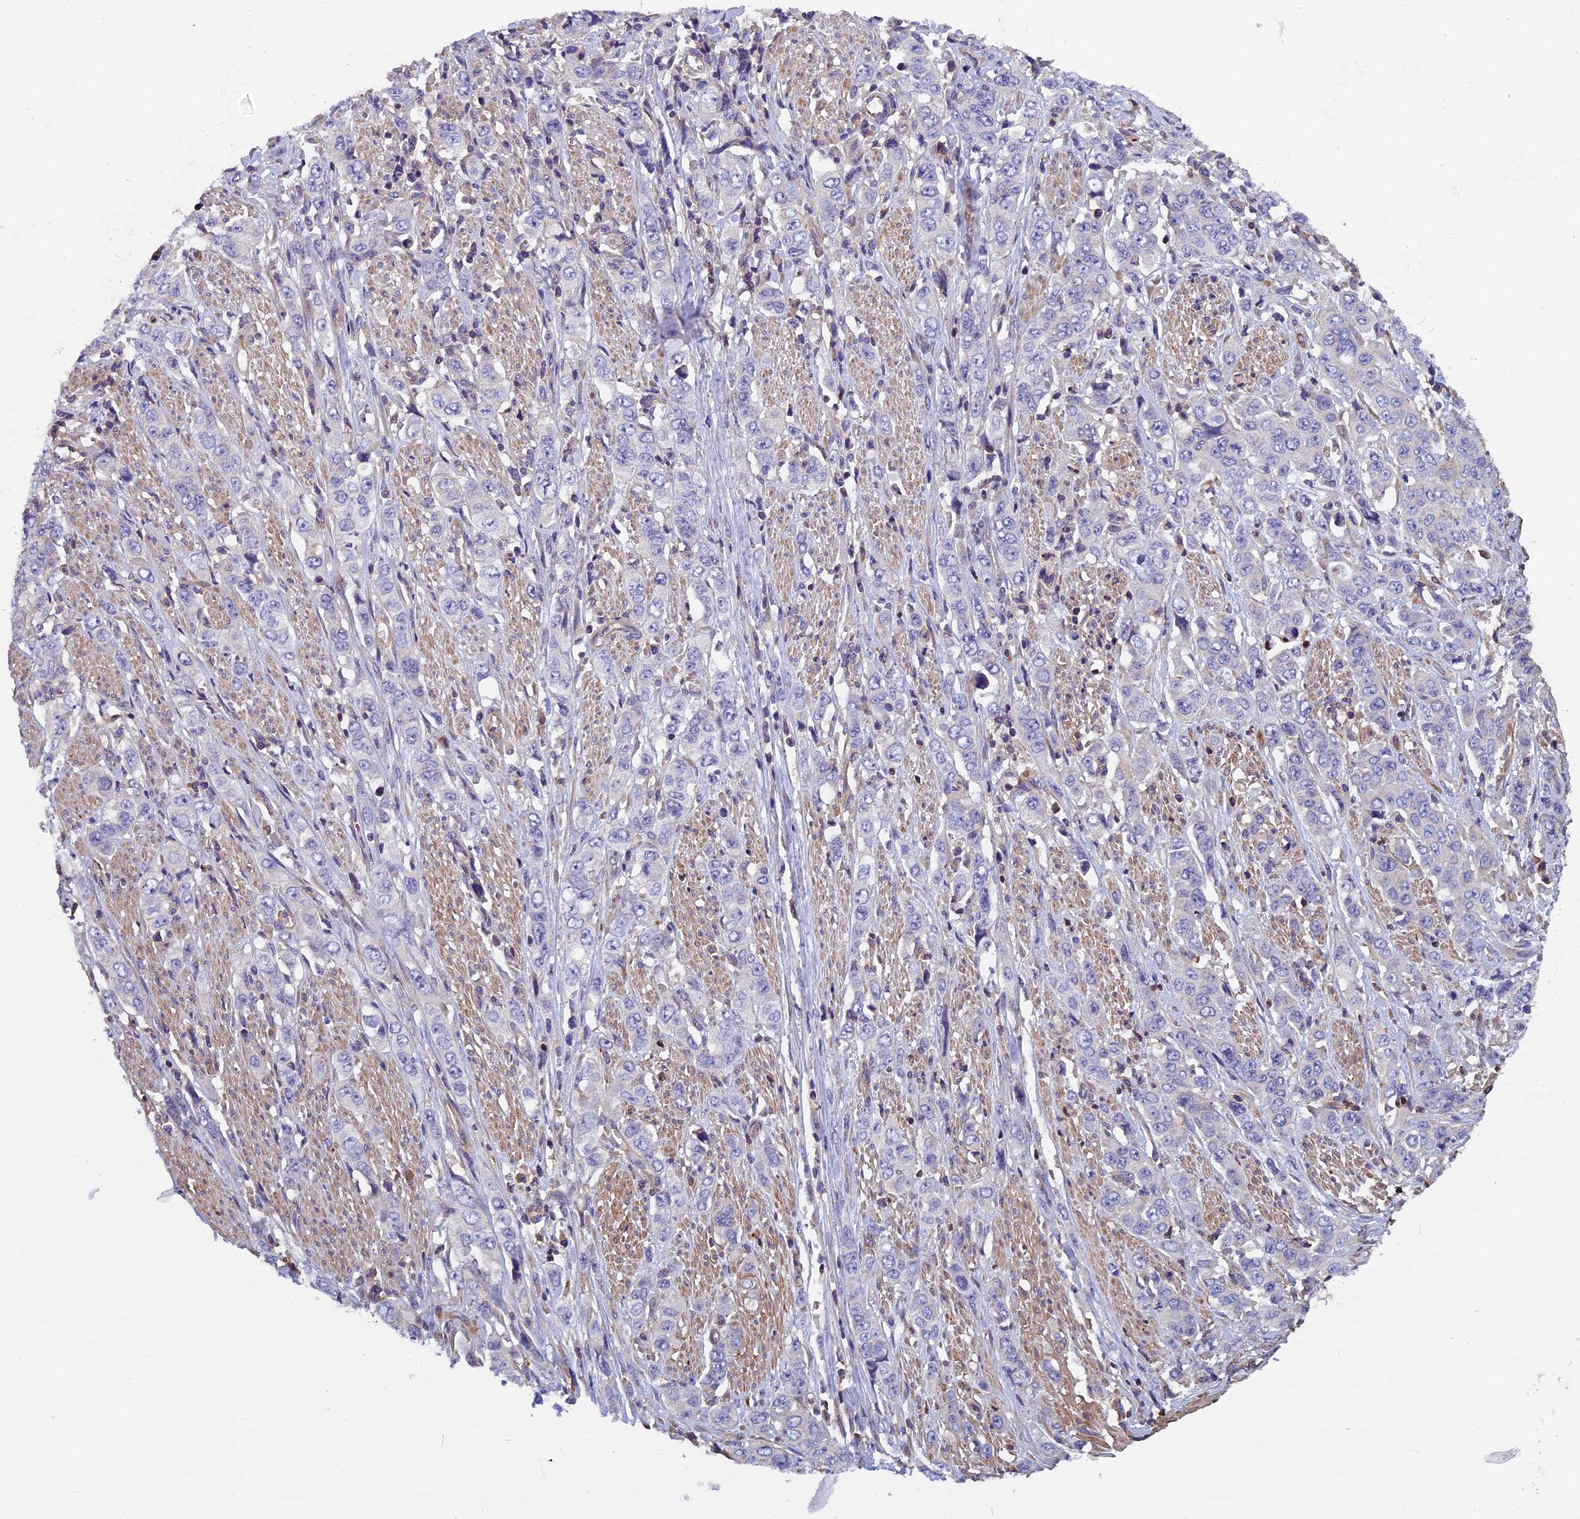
{"staining": {"intensity": "negative", "quantity": "none", "location": "none"}, "tissue": "stomach cancer", "cell_type": "Tumor cells", "image_type": "cancer", "snomed": [{"axis": "morphology", "description": "Adenocarcinoma, NOS"}, {"axis": "topography", "description": "Stomach, upper"}], "caption": "The micrograph exhibits no significant positivity in tumor cells of stomach cancer.", "gene": "CCDC153", "patient": {"sex": "male", "age": 62}}